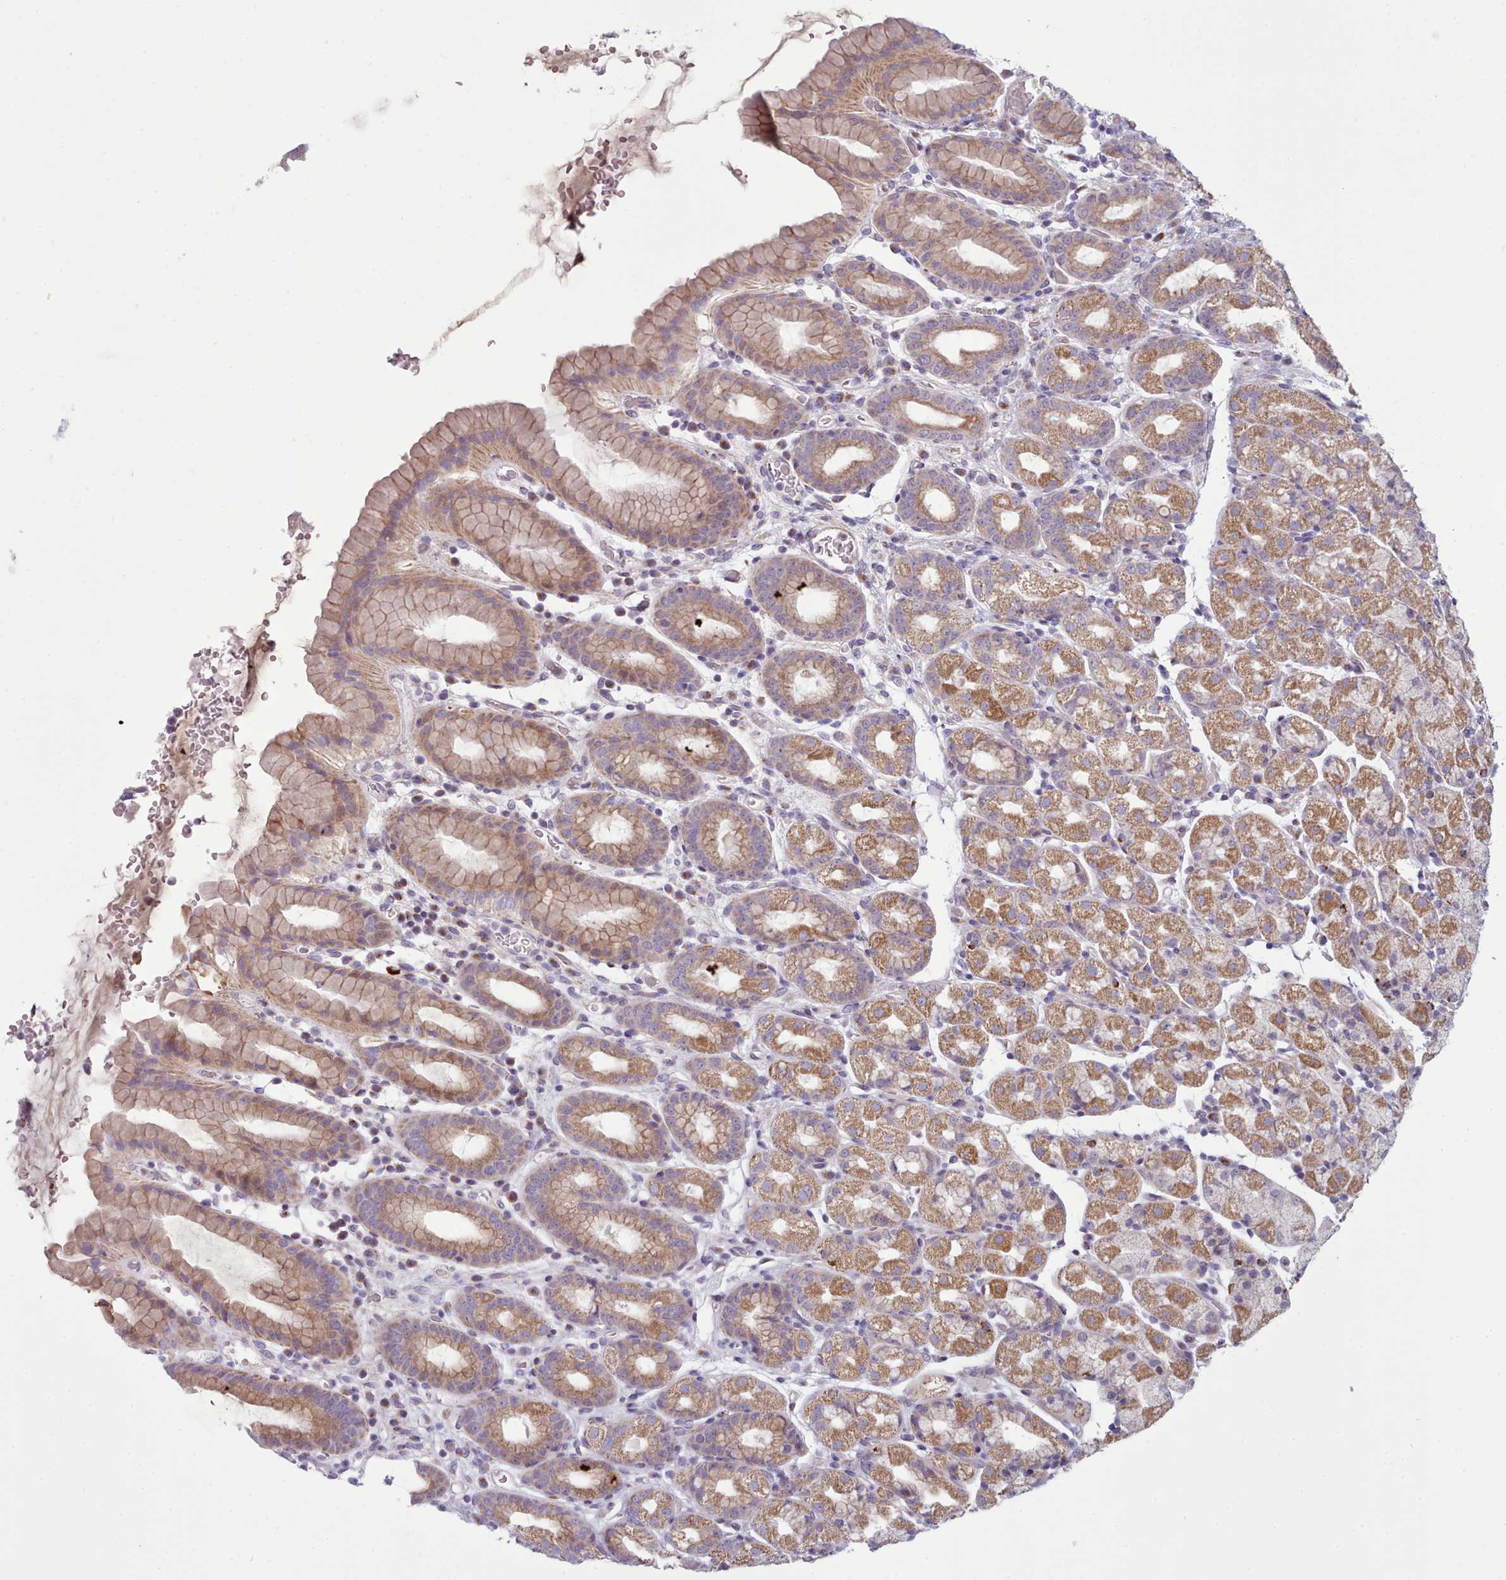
{"staining": {"intensity": "moderate", "quantity": ">75%", "location": "cytoplasmic/membranous"}, "tissue": "stomach", "cell_type": "Glandular cells", "image_type": "normal", "snomed": [{"axis": "morphology", "description": "Normal tissue, NOS"}, {"axis": "topography", "description": "Stomach, upper"}, {"axis": "topography", "description": "Stomach, lower"}, {"axis": "topography", "description": "Small intestine"}], "caption": "Protein expression analysis of benign stomach reveals moderate cytoplasmic/membranous expression in about >75% of glandular cells.", "gene": "SLC52A3", "patient": {"sex": "male", "age": 68}}